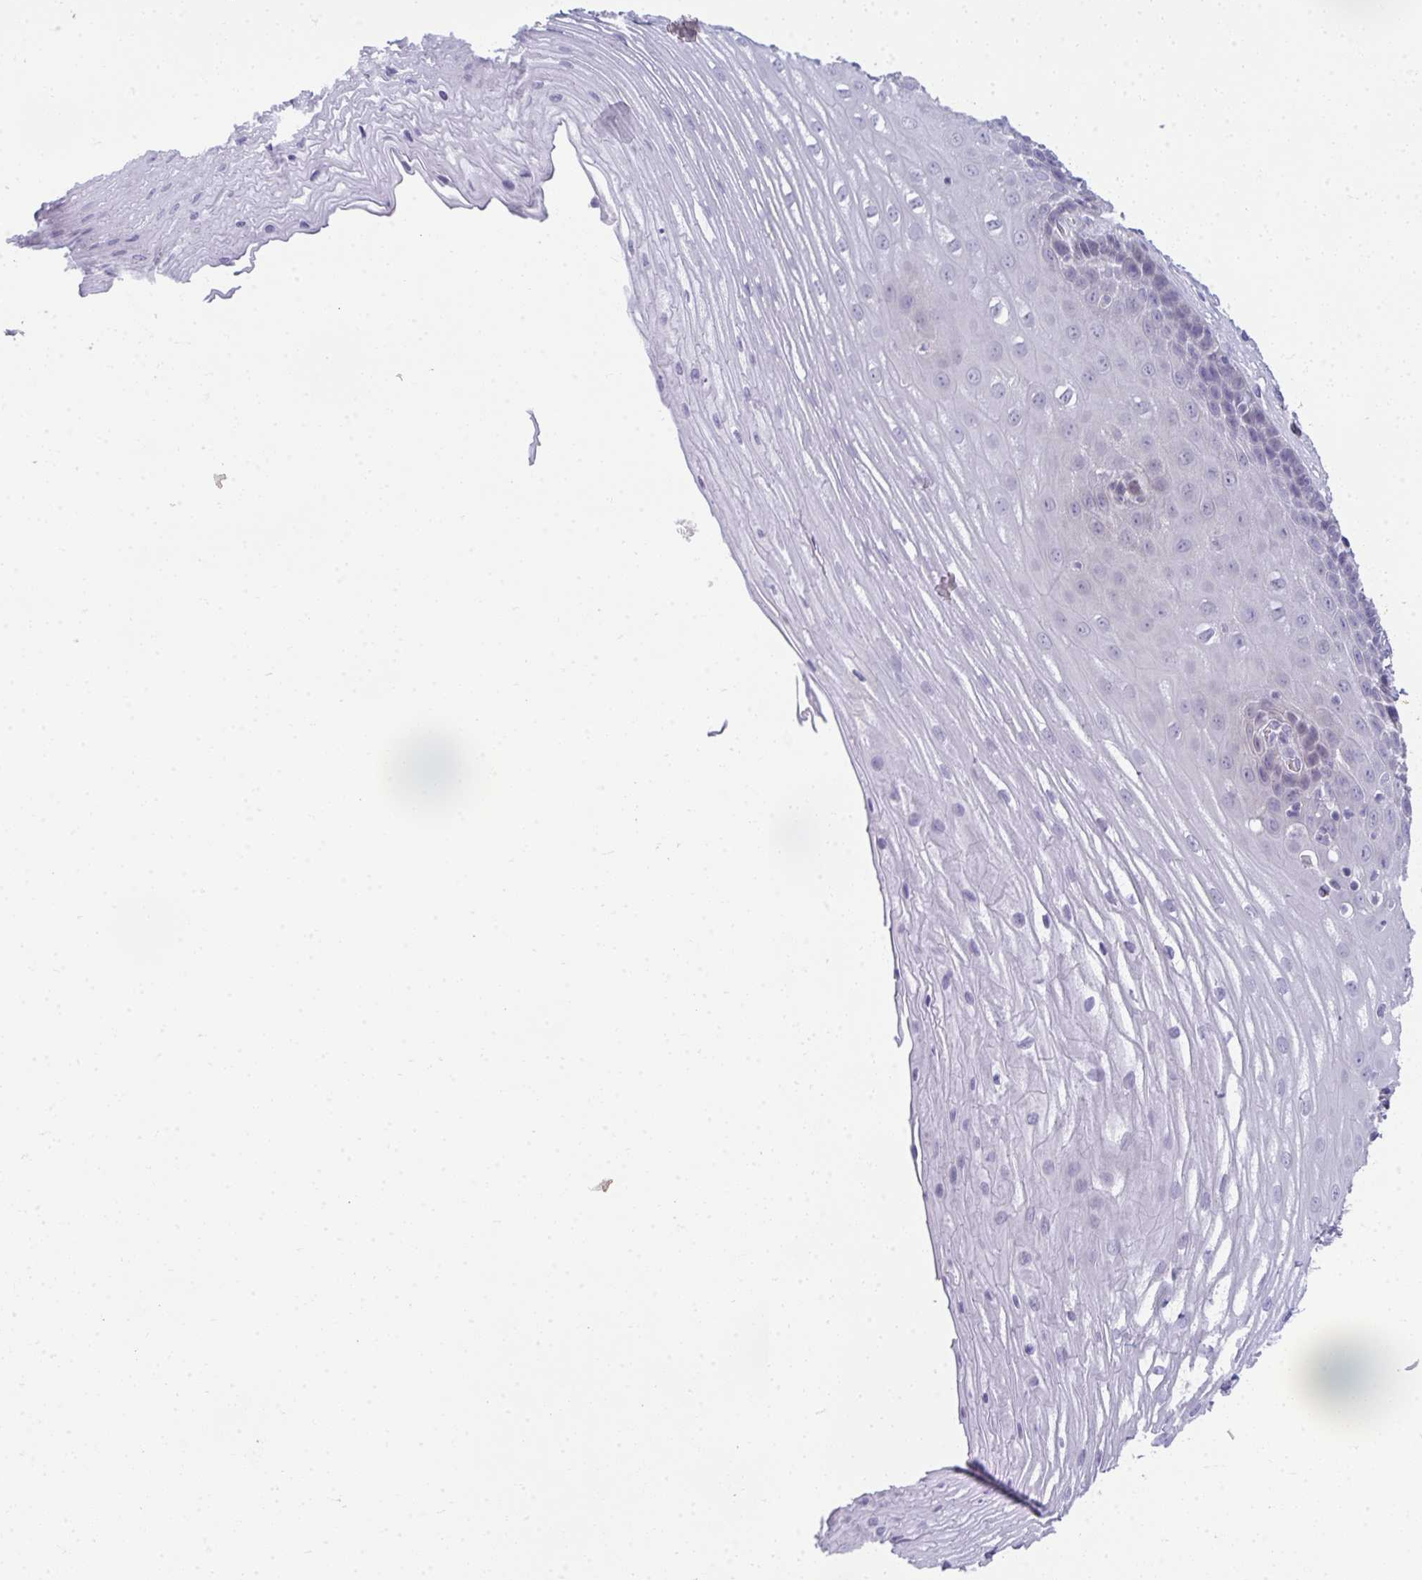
{"staining": {"intensity": "negative", "quantity": "none", "location": "none"}, "tissue": "esophagus", "cell_type": "Squamous epithelial cells", "image_type": "normal", "snomed": [{"axis": "morphology", "description": "Normal tissue, NOS"}, {"axis": "topography", "description": "Esophagus"}], "caption": "Micrograph shows no significant protein positivity in squamous epithelial cells of unremarkable esophagus.", "gene": "TMEM82", "patient": {"sex": "male", "age": 62}}